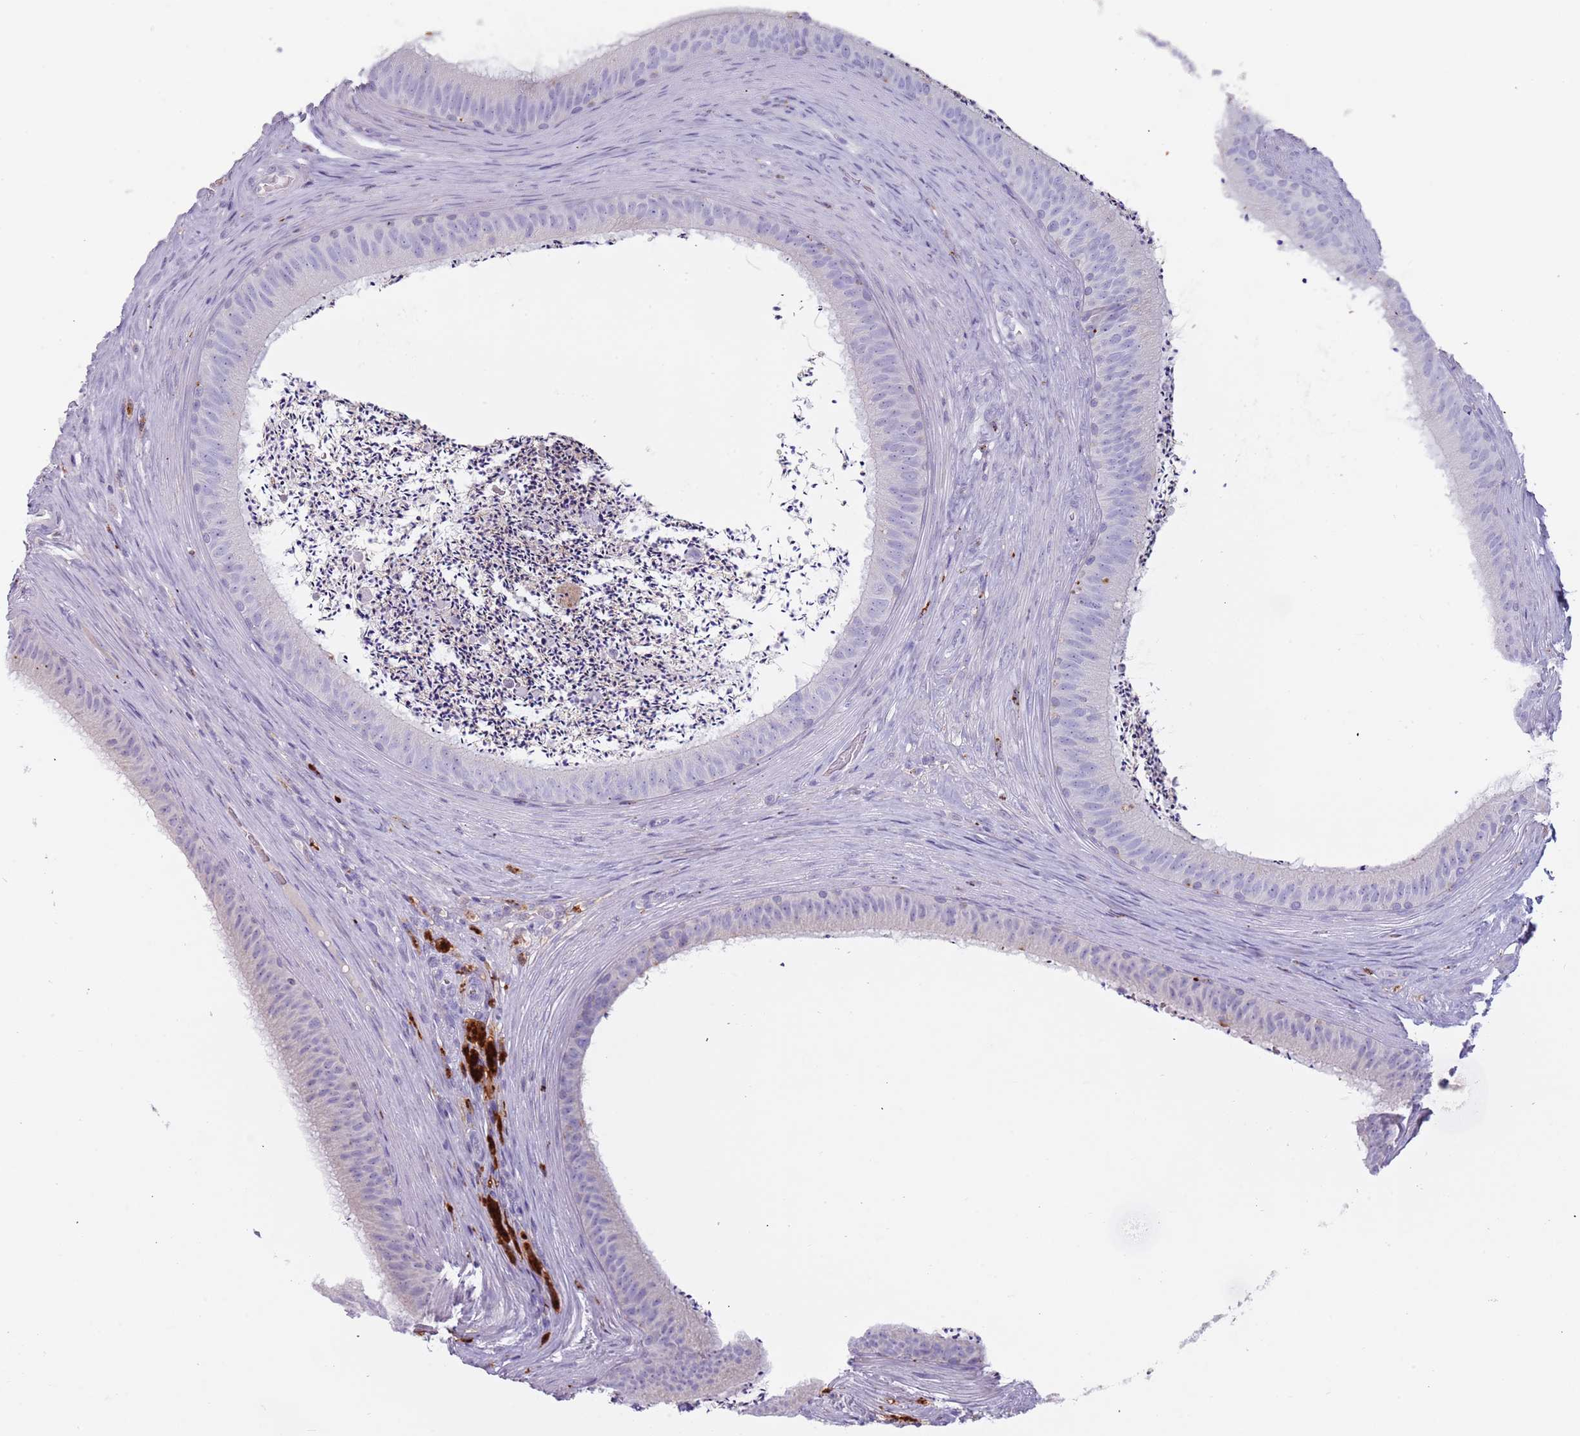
{"staining": {"intensity": "negative", "quantity": "none", "location": "none"}, "tissue": "epididymis", "cell_type": "Glandular cells", "image_type": "normal", "snomed": [{"axis": "morphology", "description": "Normal tissue, NOS"}, {"axis": "topography", "description": "Testis"}, {"axis": "topography", "description": "Epididymis"}], "caption": "High magnification brightfield microscopy of unremarkable epididymis stained with DAB (3,3'-diaminobenzidine) (brown) and counterstained with hematoxylin (blue): glandular cells show no significant staining.", "gene": "NWD2", "patient": {"sex": "male", "age": 41}}